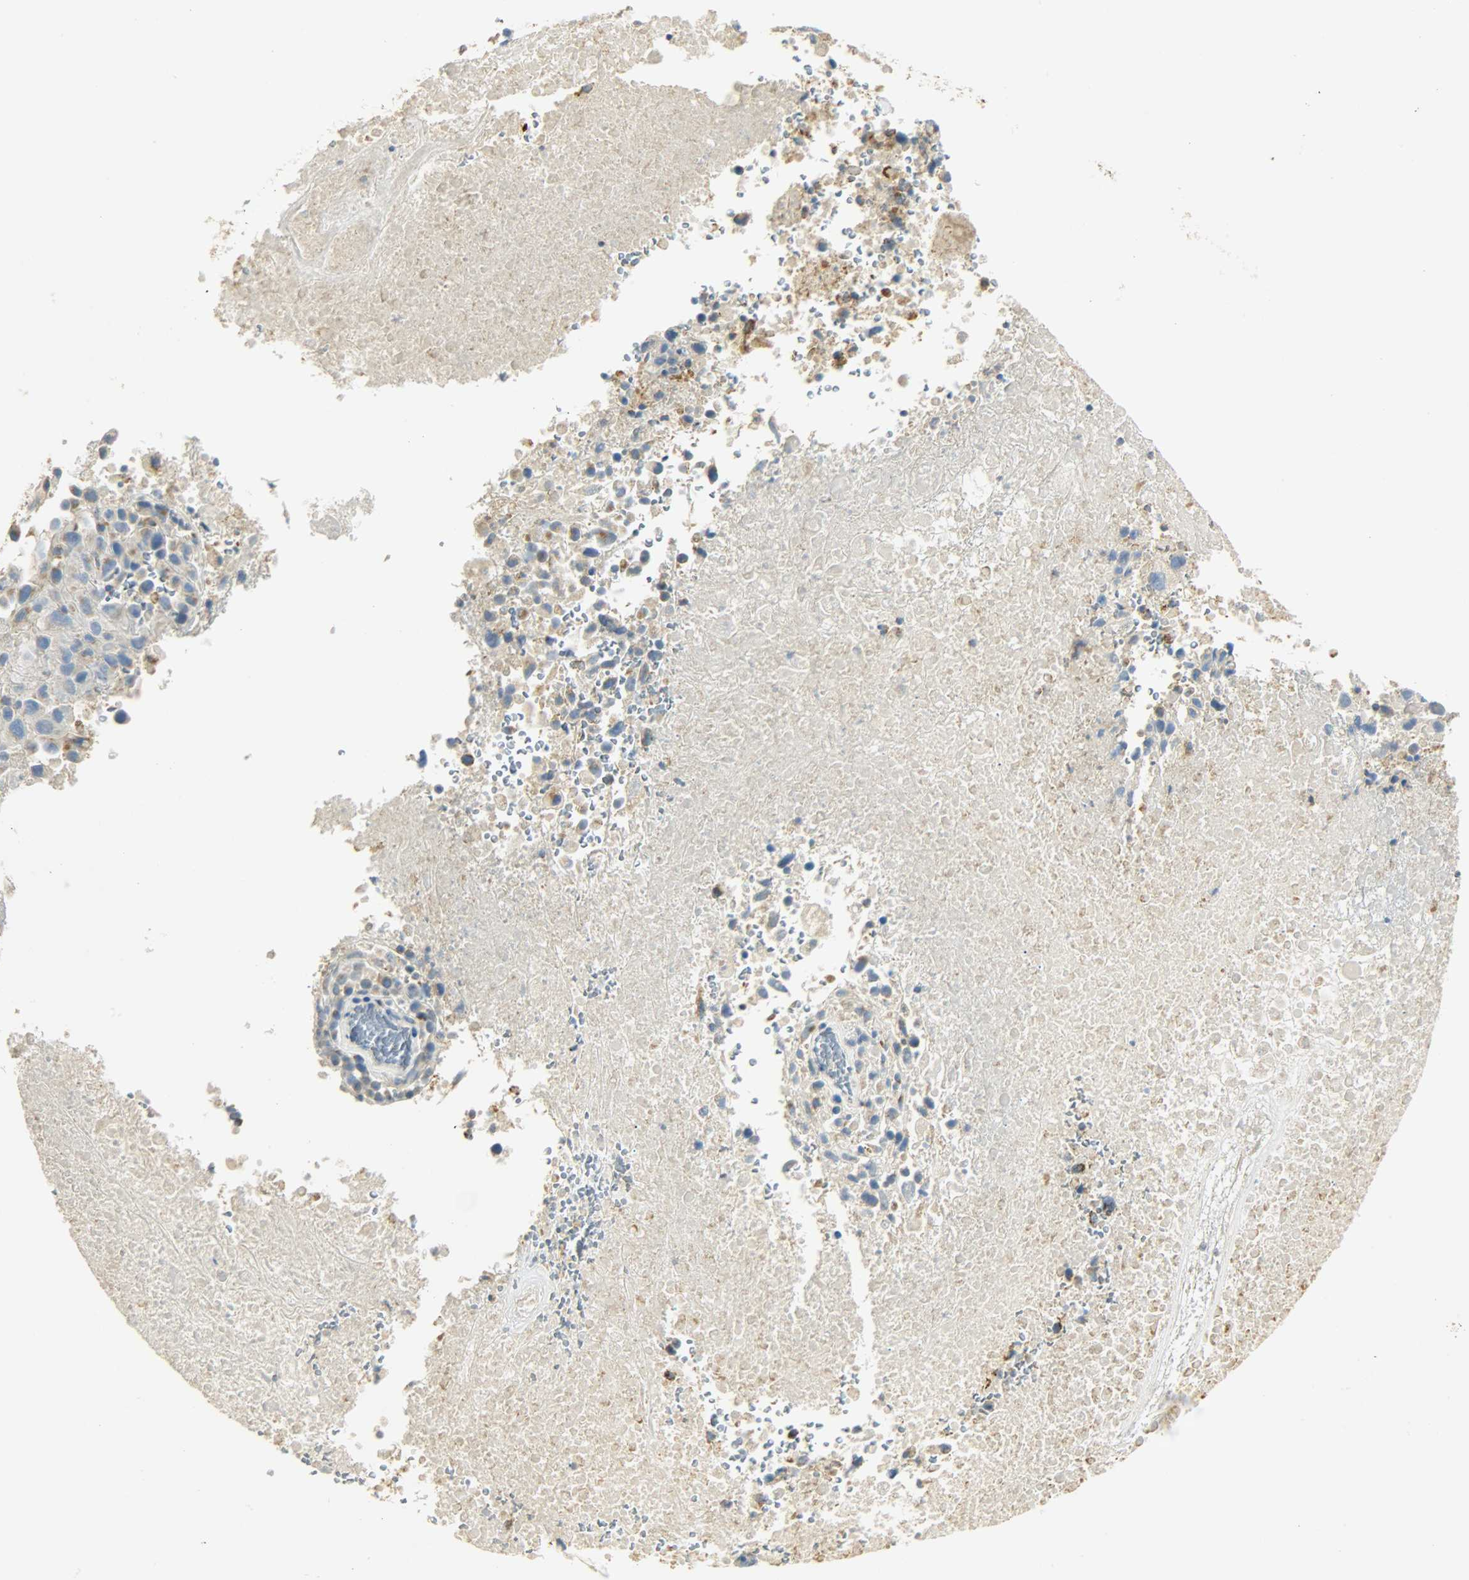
{"staining": {"intensity": "moderate", "quantity": ">75%", "location": "cytoplasmic/membranous"}, "tissue": "melanoma", "cell_type": "Tumor cells", "image_type": "cancer", "snomed": [{"axis": "morphology", "description": "Malignant melanoma, Metastatic site"}, {"axis": "topography", "description": "Cerebral cortex"}], "caption": "This is an image of IHC staining of melanoma, which shows moderate expression in the cytoplasmic/membranous of tumor cells.", "gene": "NNT", "patient": {"sex": "female", "age": 52}}